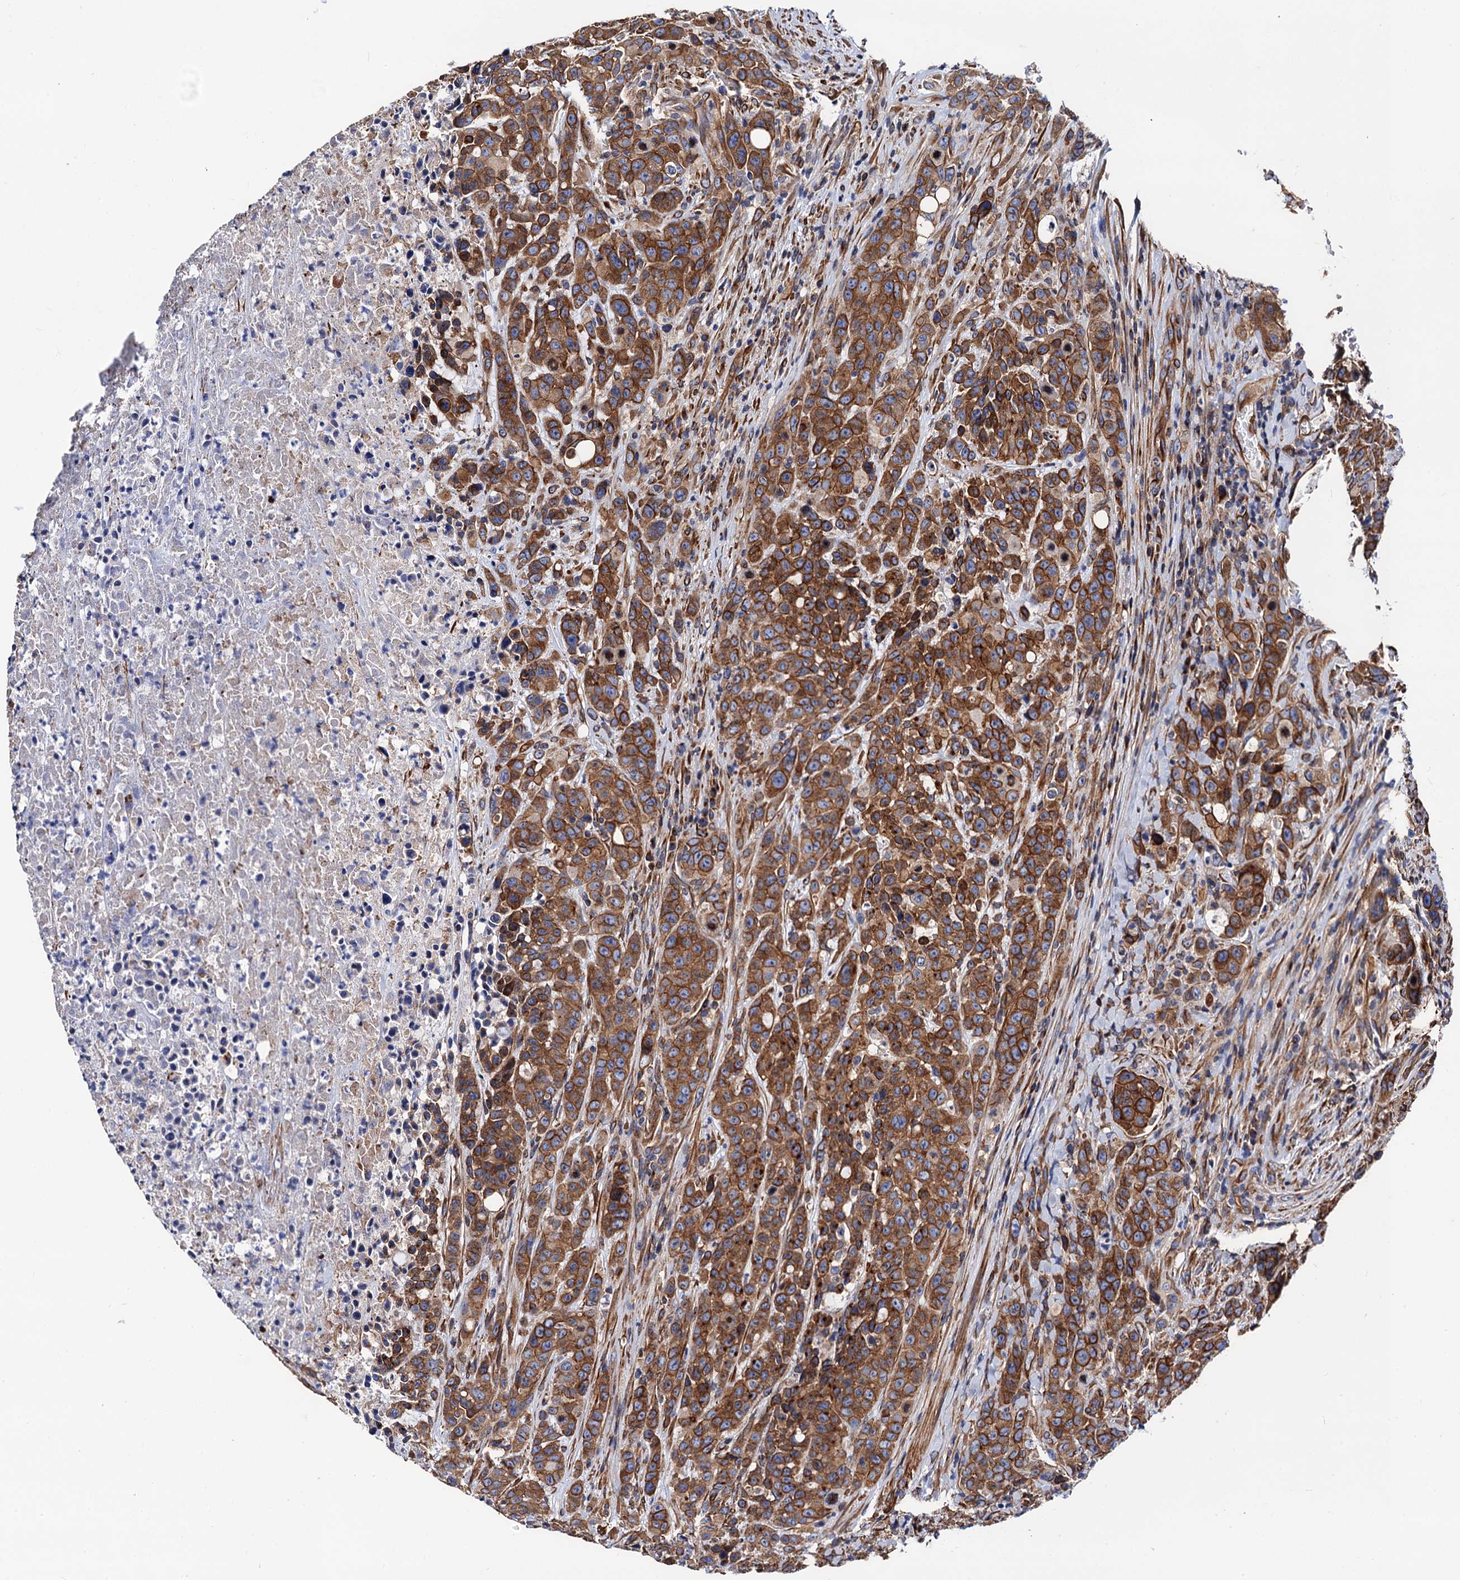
{"staining": {"intensity": "moderate", "quantity": ">75%", "location": "cytoplasmic/membranous"}, "tissue": "colorectal cancer", "cell_type": "Tumor cells", "image_type": "cancer", "snomed": [{"axis": "morphology", "description": "Adenocarcinoma, NOS"}, {"axis": "topography", "description": "Colon"}], "caption": "Colorectal adenocarcinoma stained with immunohistochemistry exhibits moderate cytoplasmic/membranous positivity in approximately >75% of tumor cells.", "gene": "ZDHHC18", "patient": {"sex": "male", "age": 62}}